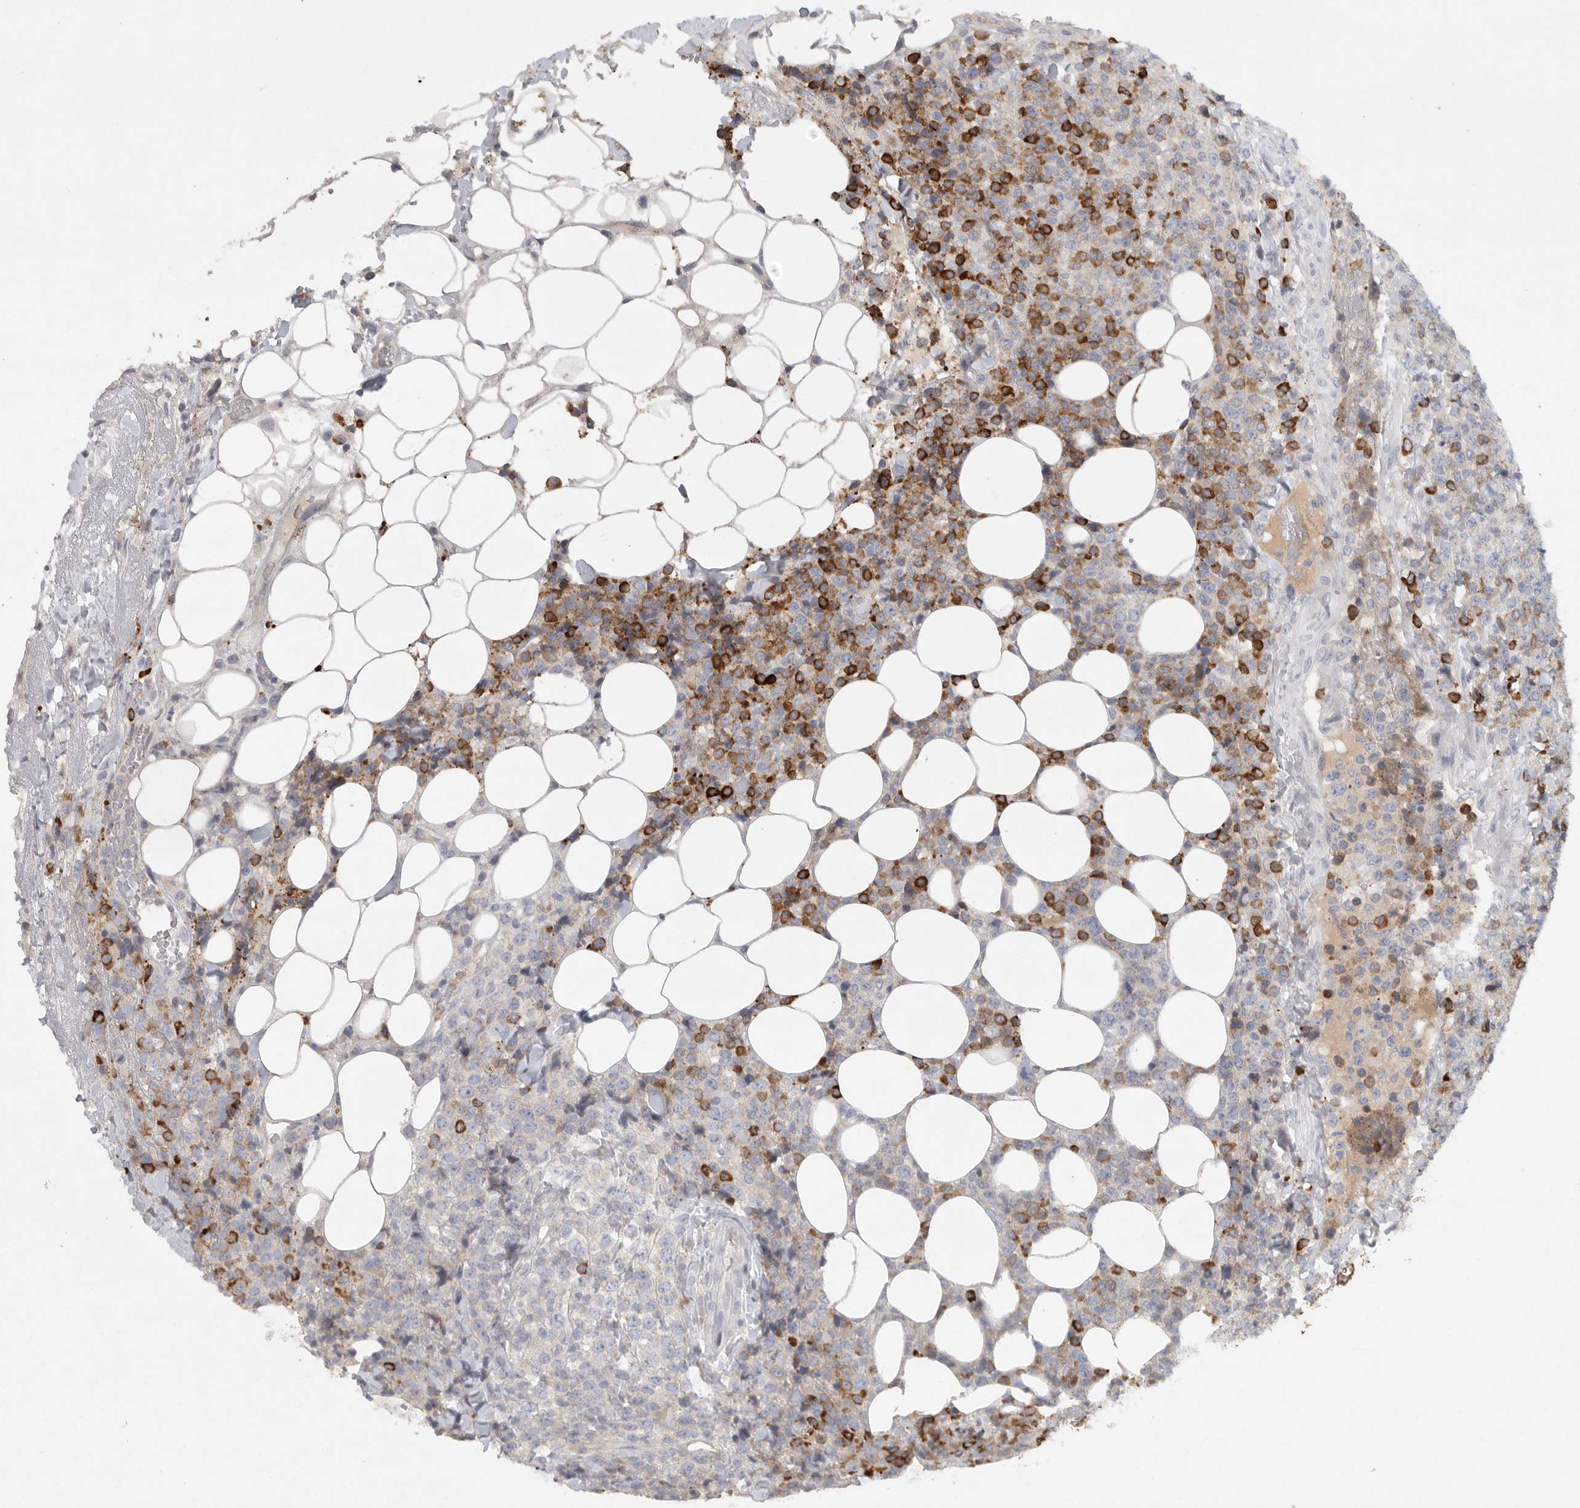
{"staining": {"intensity": "moderate", "quantity": "25%-75%", "location": "cytoplasmic/membranous"}, "tissue": "lymphoma", "cell_type": "Tumor cells", "image_type": "cancer", "snomed": [{"axis": "morphology", "description": "Malignant lymphoma, non-Hodgkin's type, High grade"}, {"axis": "topography", "description": "Lymph node"}], "caption": "Immunohistochemical staining of high-grade malignant lymphoma, non-Hodgkin's type reveals medium levels of moderate cytoplasmic/membranous protein staining in approximately 25%-75% of tumor cells.", "gene": "TMEM69", "patient": {"sex": "male", "age": 13}}